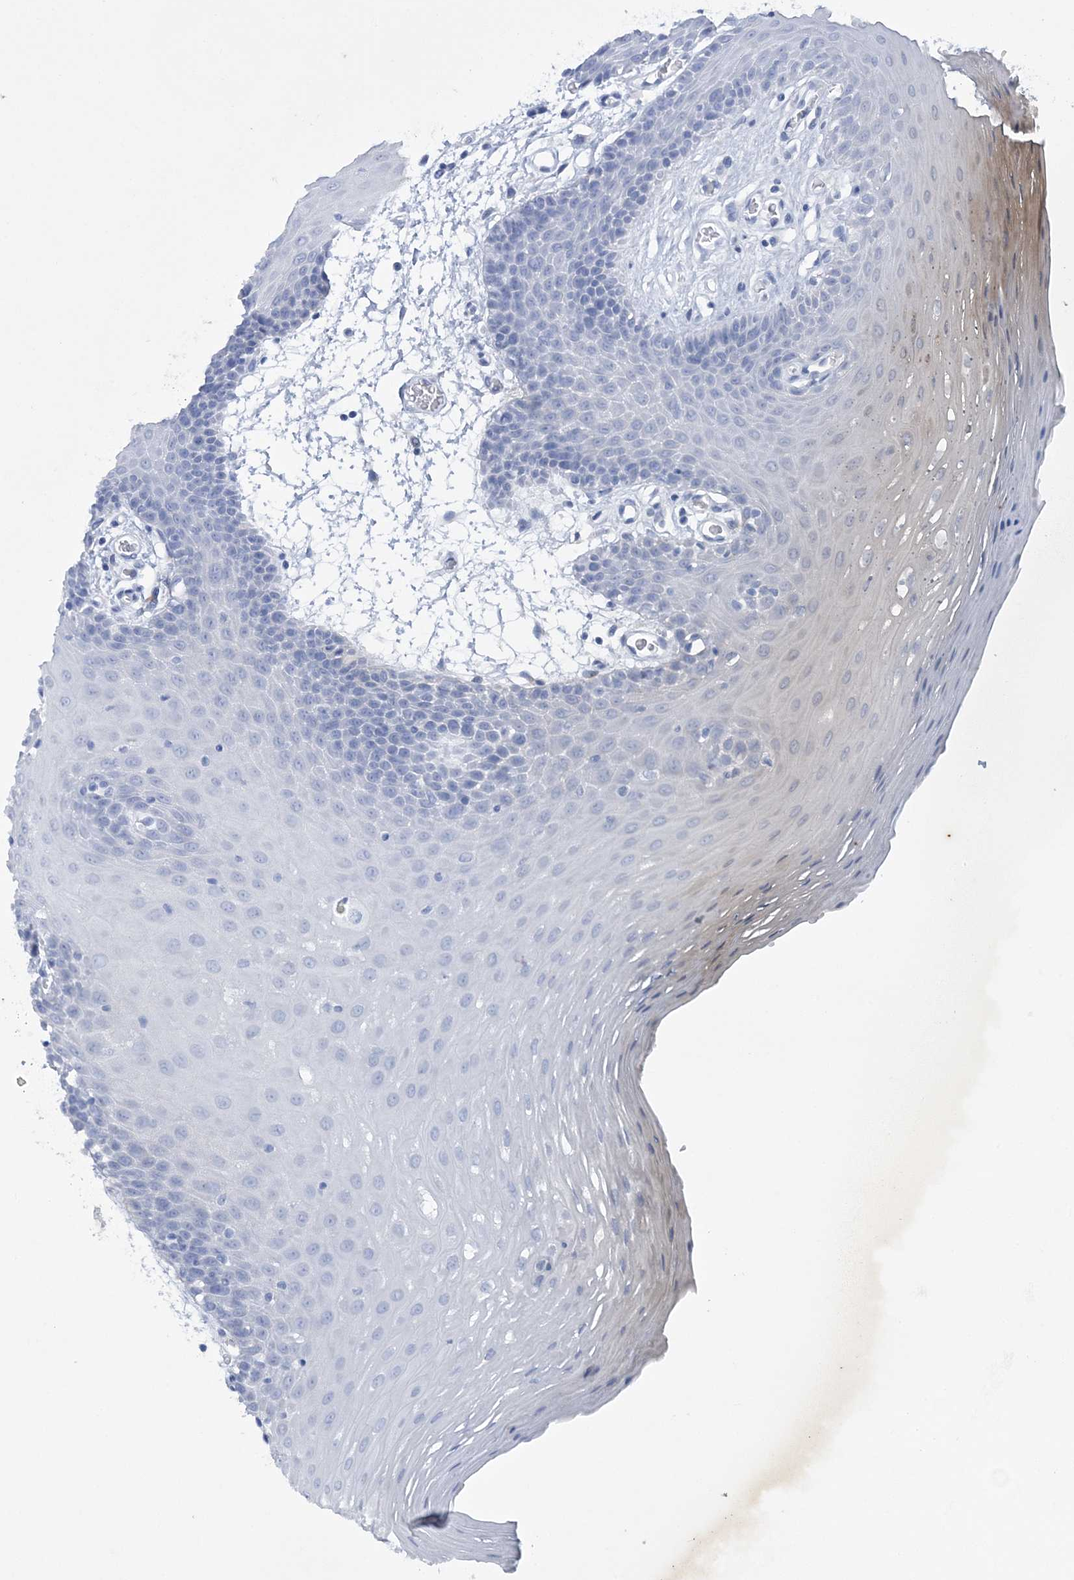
{"staining": {"intensity": "negative", "quantity": "none", "location": "none"}, "tissue": "oral mucosa", "cell_type": "Squamous epithelial cells", "image_type": "normal", "snomed": [{"axis": "morphology", "description": "Normal tissue, NOS"}, {"axis": "topography", "description": "Skeletal muscle"}, {"axis": "topography", "description": "Oral tissue"}, {"axis": "topography", "description": "Salivary gland"}, {"axis": "topography", "description": "Peripheral nerve tissue"}], "caption": "An image of human oral mucosa is negative for staining in squamous epithelial cells.", "gene": "RAB11FIP5", "patient": {"sex": "male", "age": 54}}